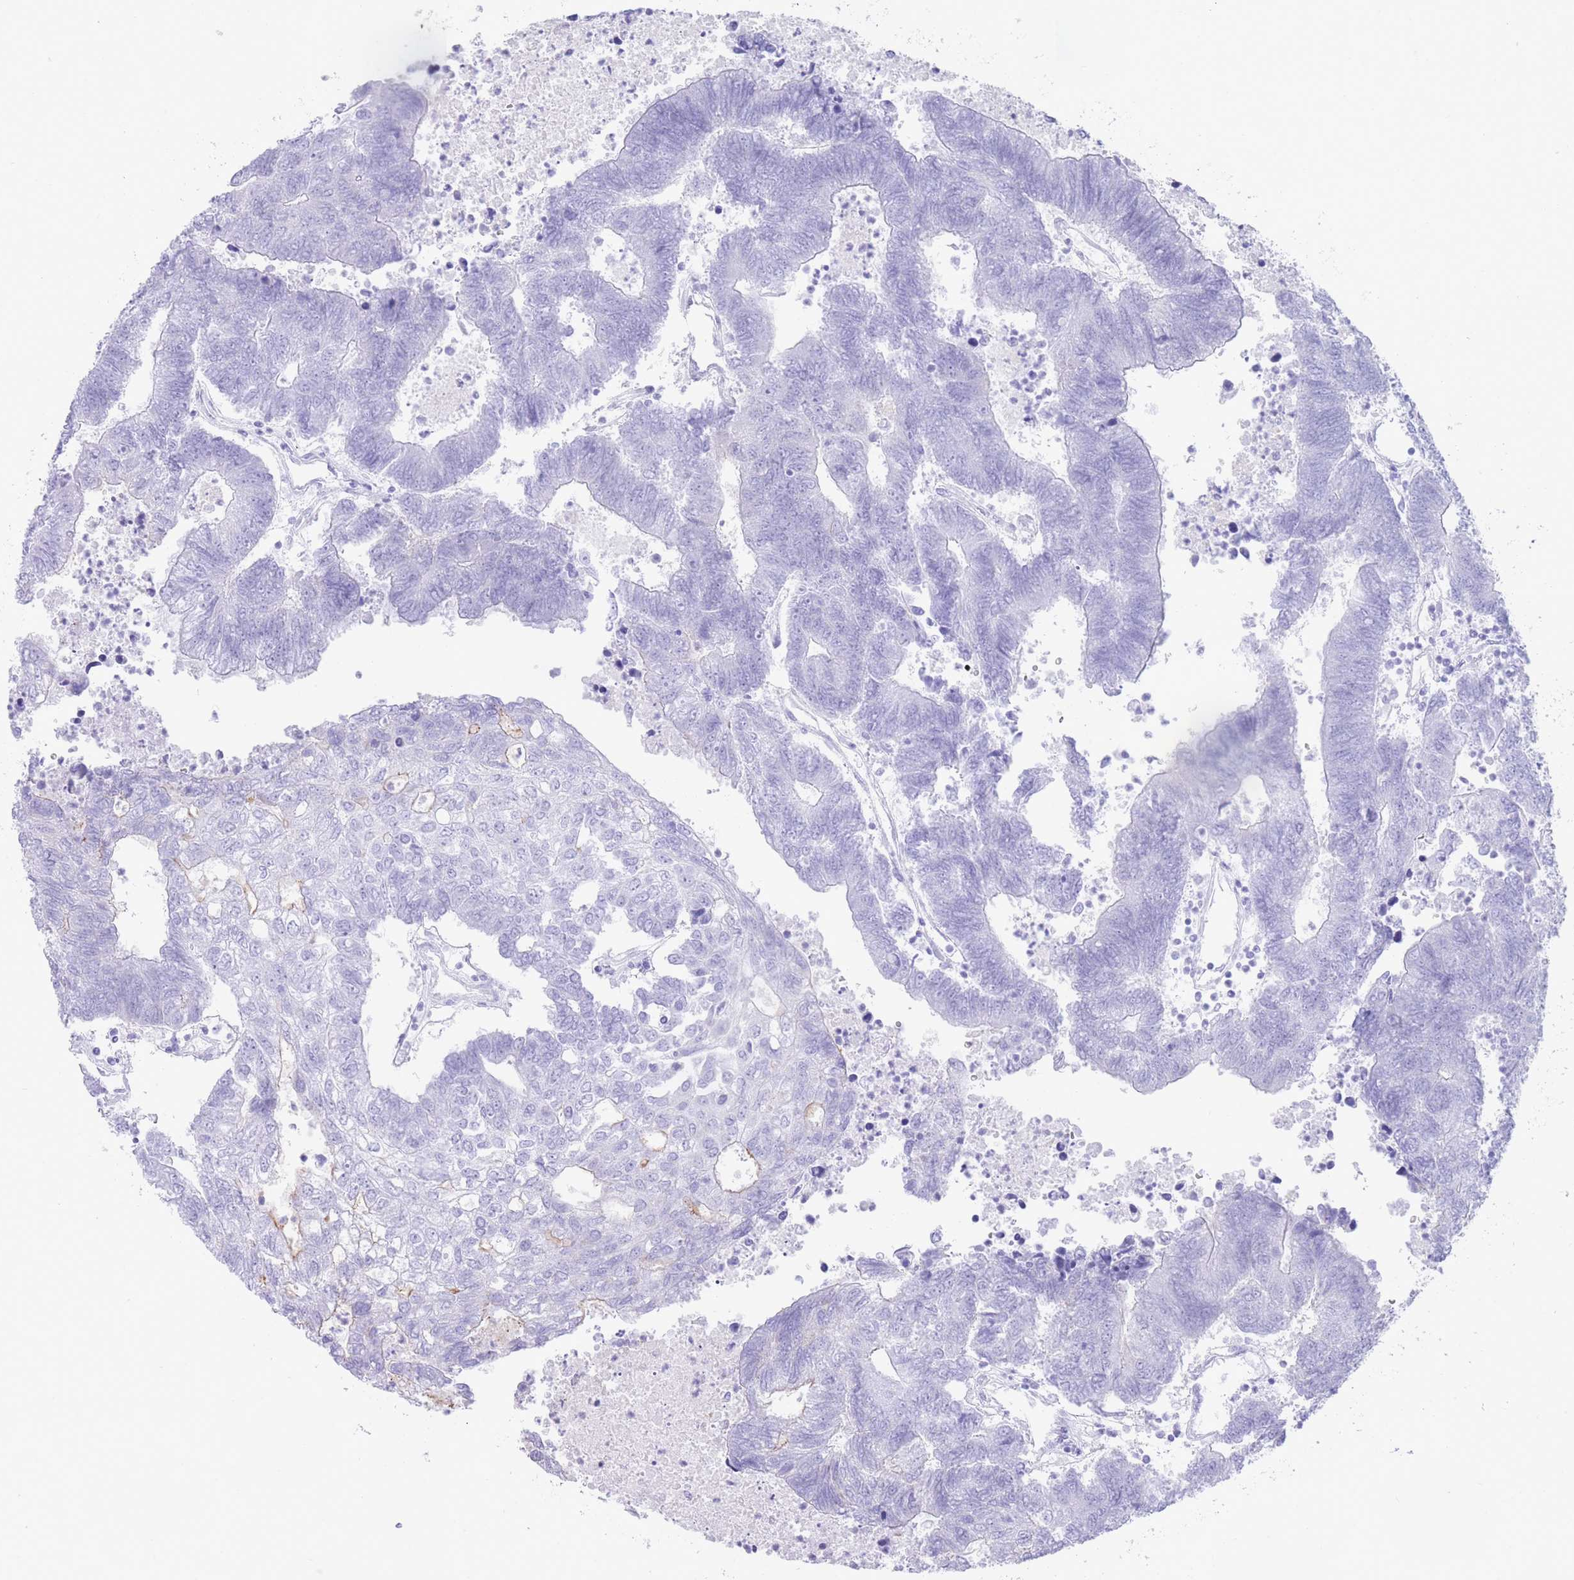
{"staining": {"intensity": "negative", "quantity": "none", "location": "none"}, "tissue": "colorectal cancer", "cell_type": "Tumor cells", "image_type": "cancer", "snomed": [{"axis": "morphology", "description": "Adenocarcinoma, NOS"}, {"axis": "topography", "description": "Colon"}], "caption": "Immunohistochemistry (IHC) of human colorectal cancer (adenocarcinoma) demonstrates no positivity in tumor cells.", "gene": "ELOA2", "patient": {"sex": "female", "age": 48}}